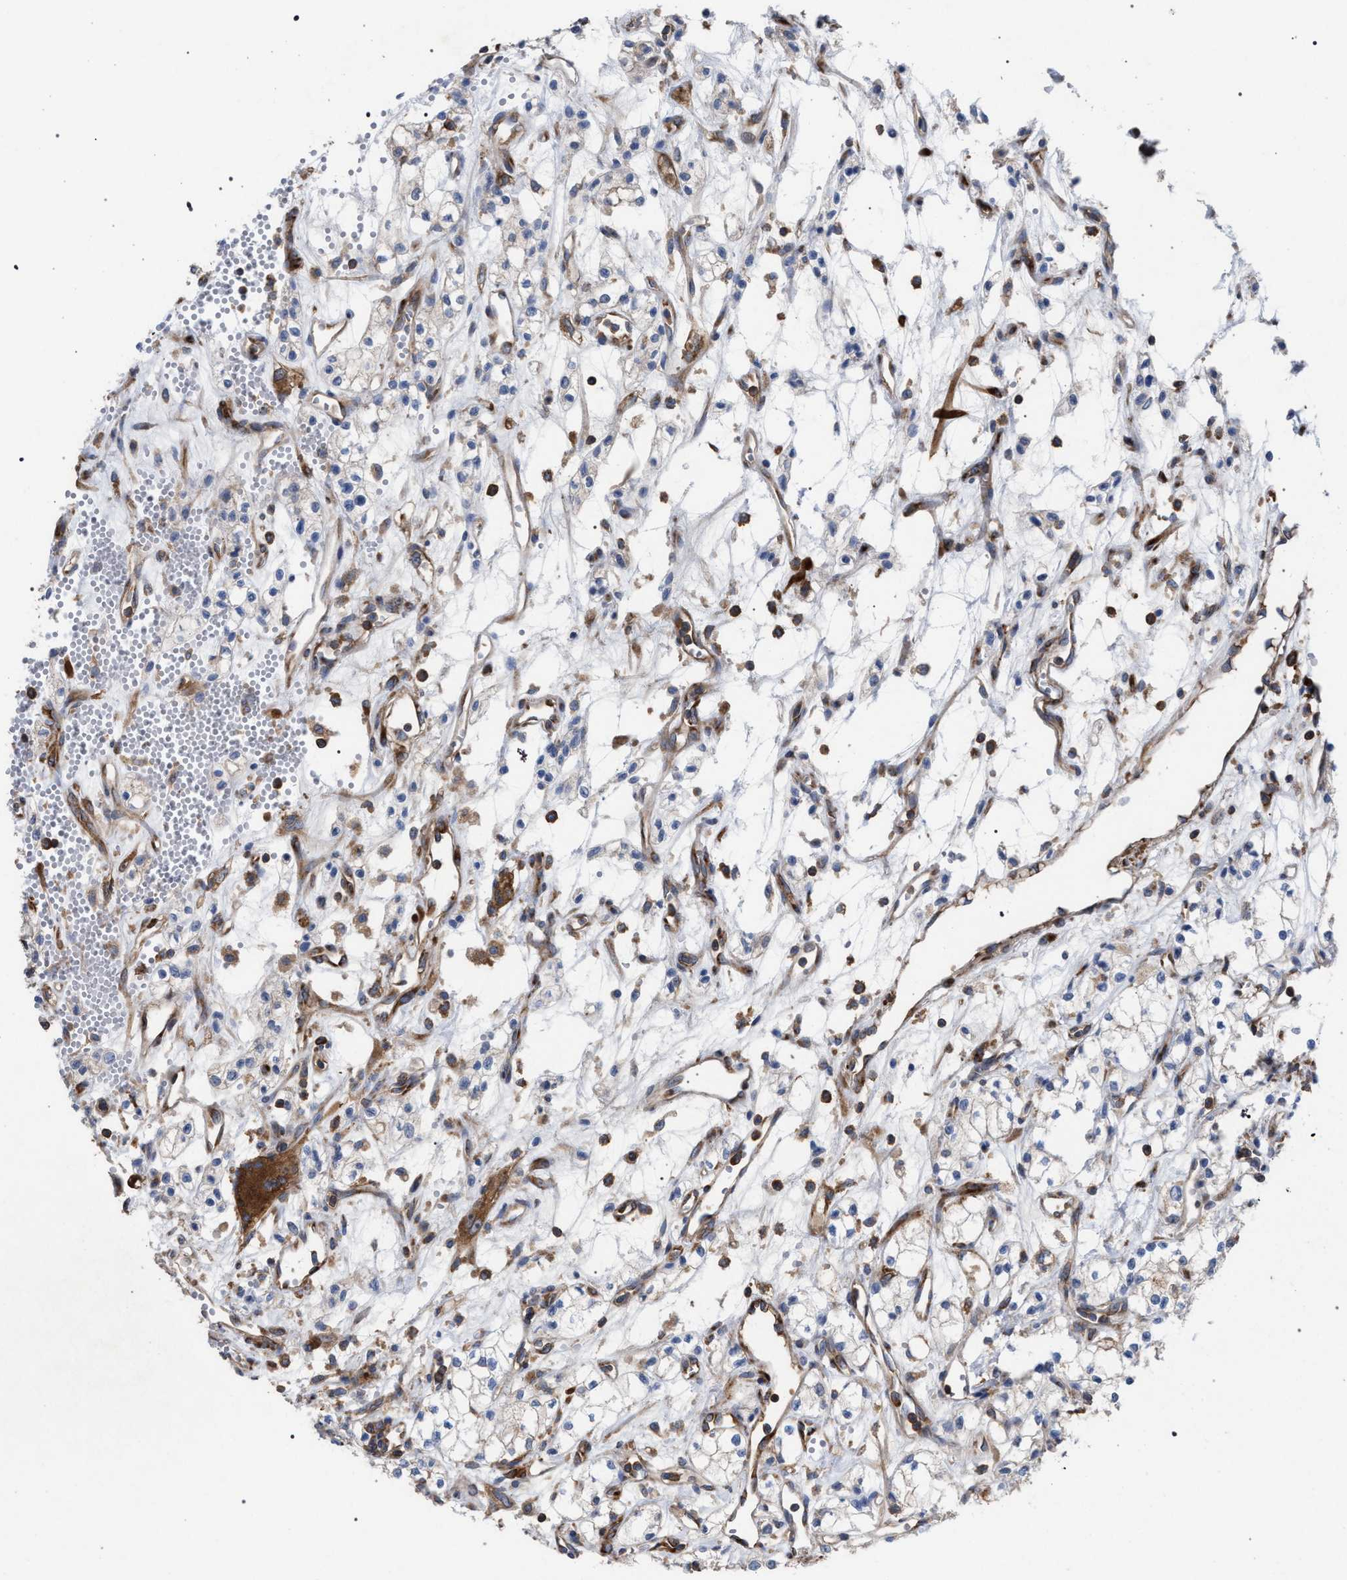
{"staining": {"intensity": "negative", "quantity": "none", "location": "none"}, "tissue": "renal cancer", "cell_type": "Tumor cells", "image_type": "cancer", "snomed": [{"axis": "morphology", "description": "Adenocarcinoma, NOS"}, {"axis": "topography", "description": "Kidney"}], "caption": "This is an immunohistochemistry (IHC) micrograph of human adenocarcinoma (renal). There is no positivity in tumor cells.", "gene": "CDR2L", "patient": {"sex": "male", "age": 59}}